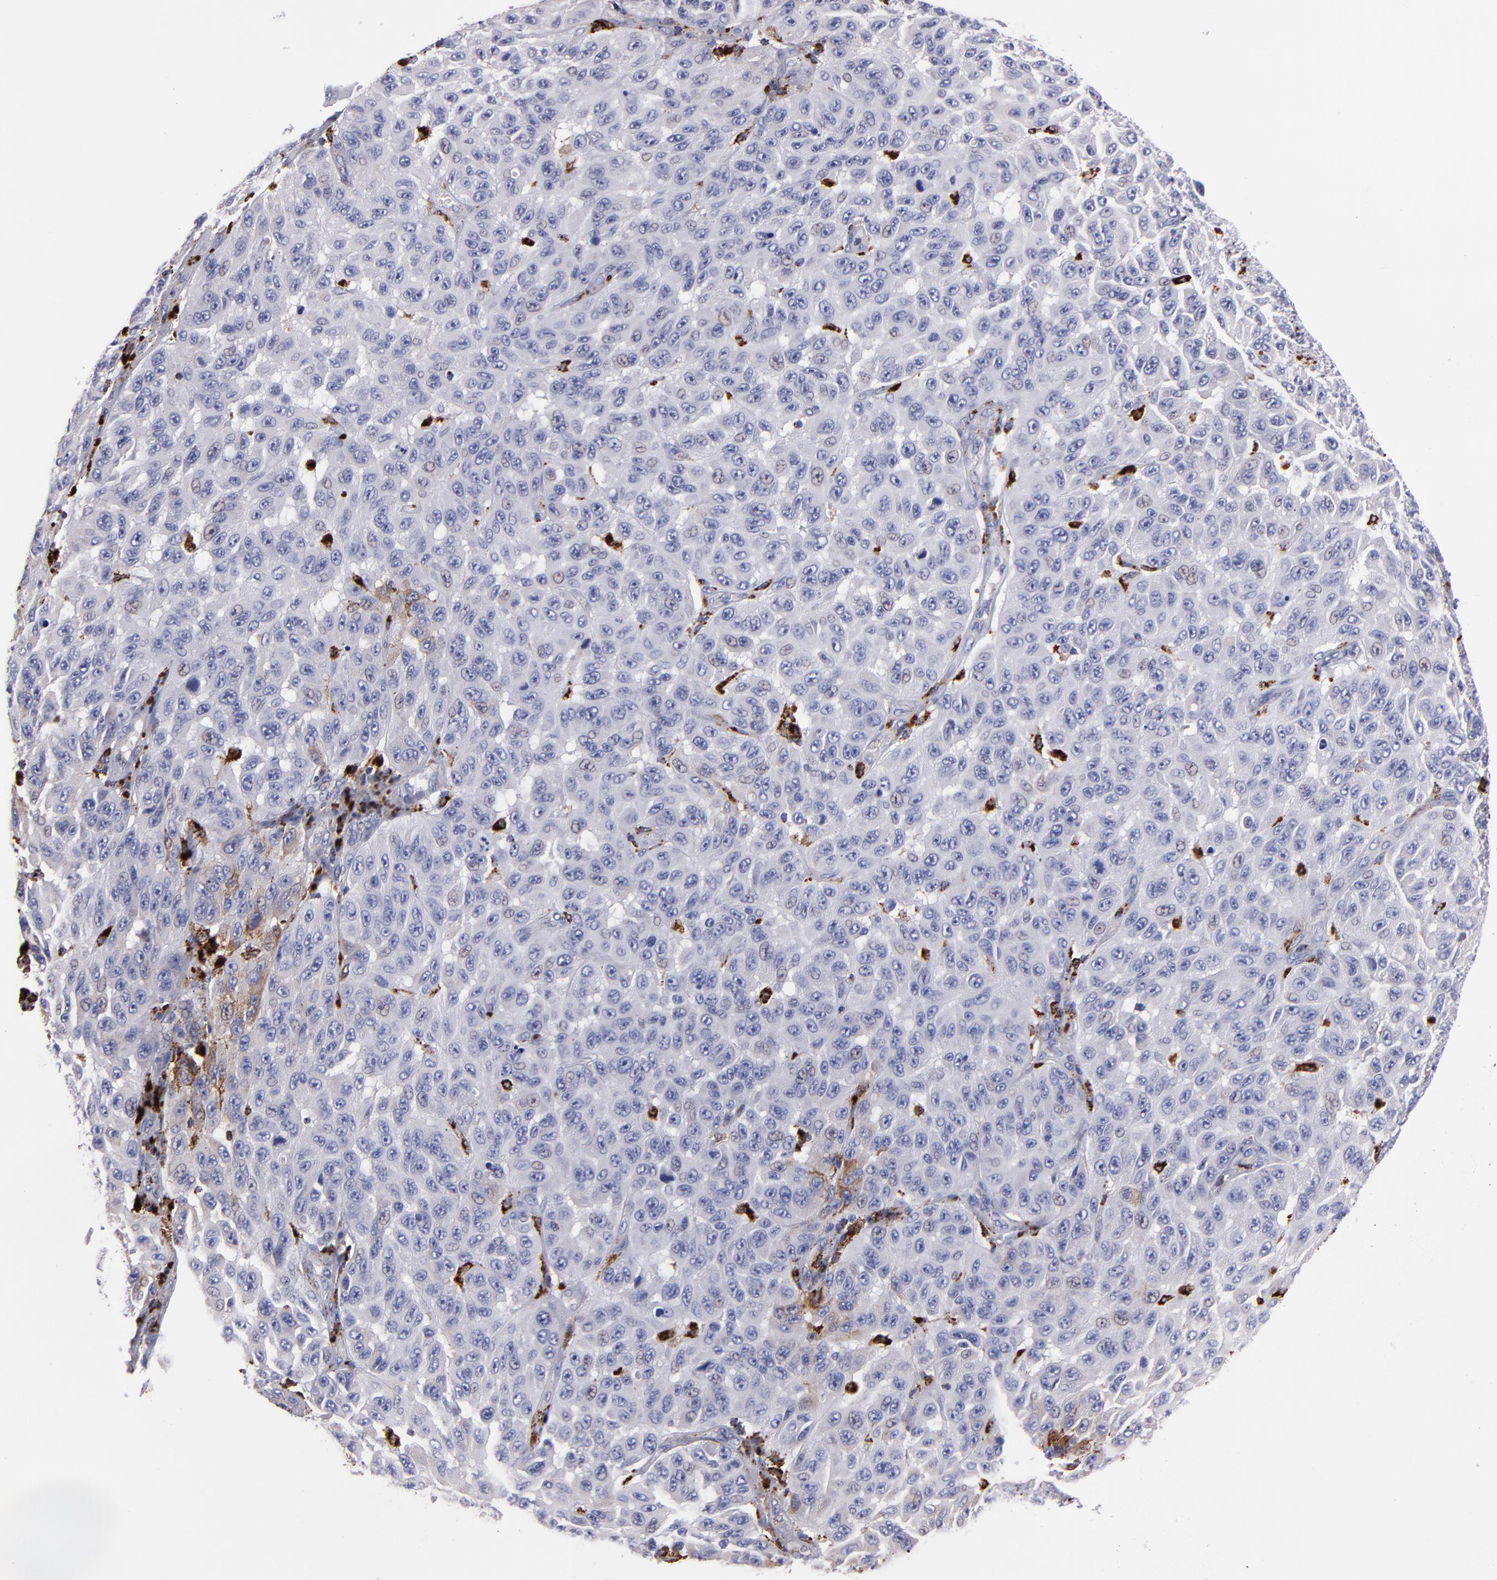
{"staining": {"intensity": "weak", "quantity": "25%-75%", "location": "cytoplasmic/membranous"}, "tissue": "melanoma", "cell_type": "Tumor cells", "image_type": "cancer", "snomed": [{"axis": "morphology", "description": "Malignant melanoma, NOS"}, {"axis": "topography", "description": "Skin"}], "caption": "Human malignant melanoma stained with a brown dye demonstrates weak cytoplasmic/membranous positive expression in about 25%-75% of tumor cells.", "gene": "CTSS", "patient": {"sex": "male", "age": 30}}